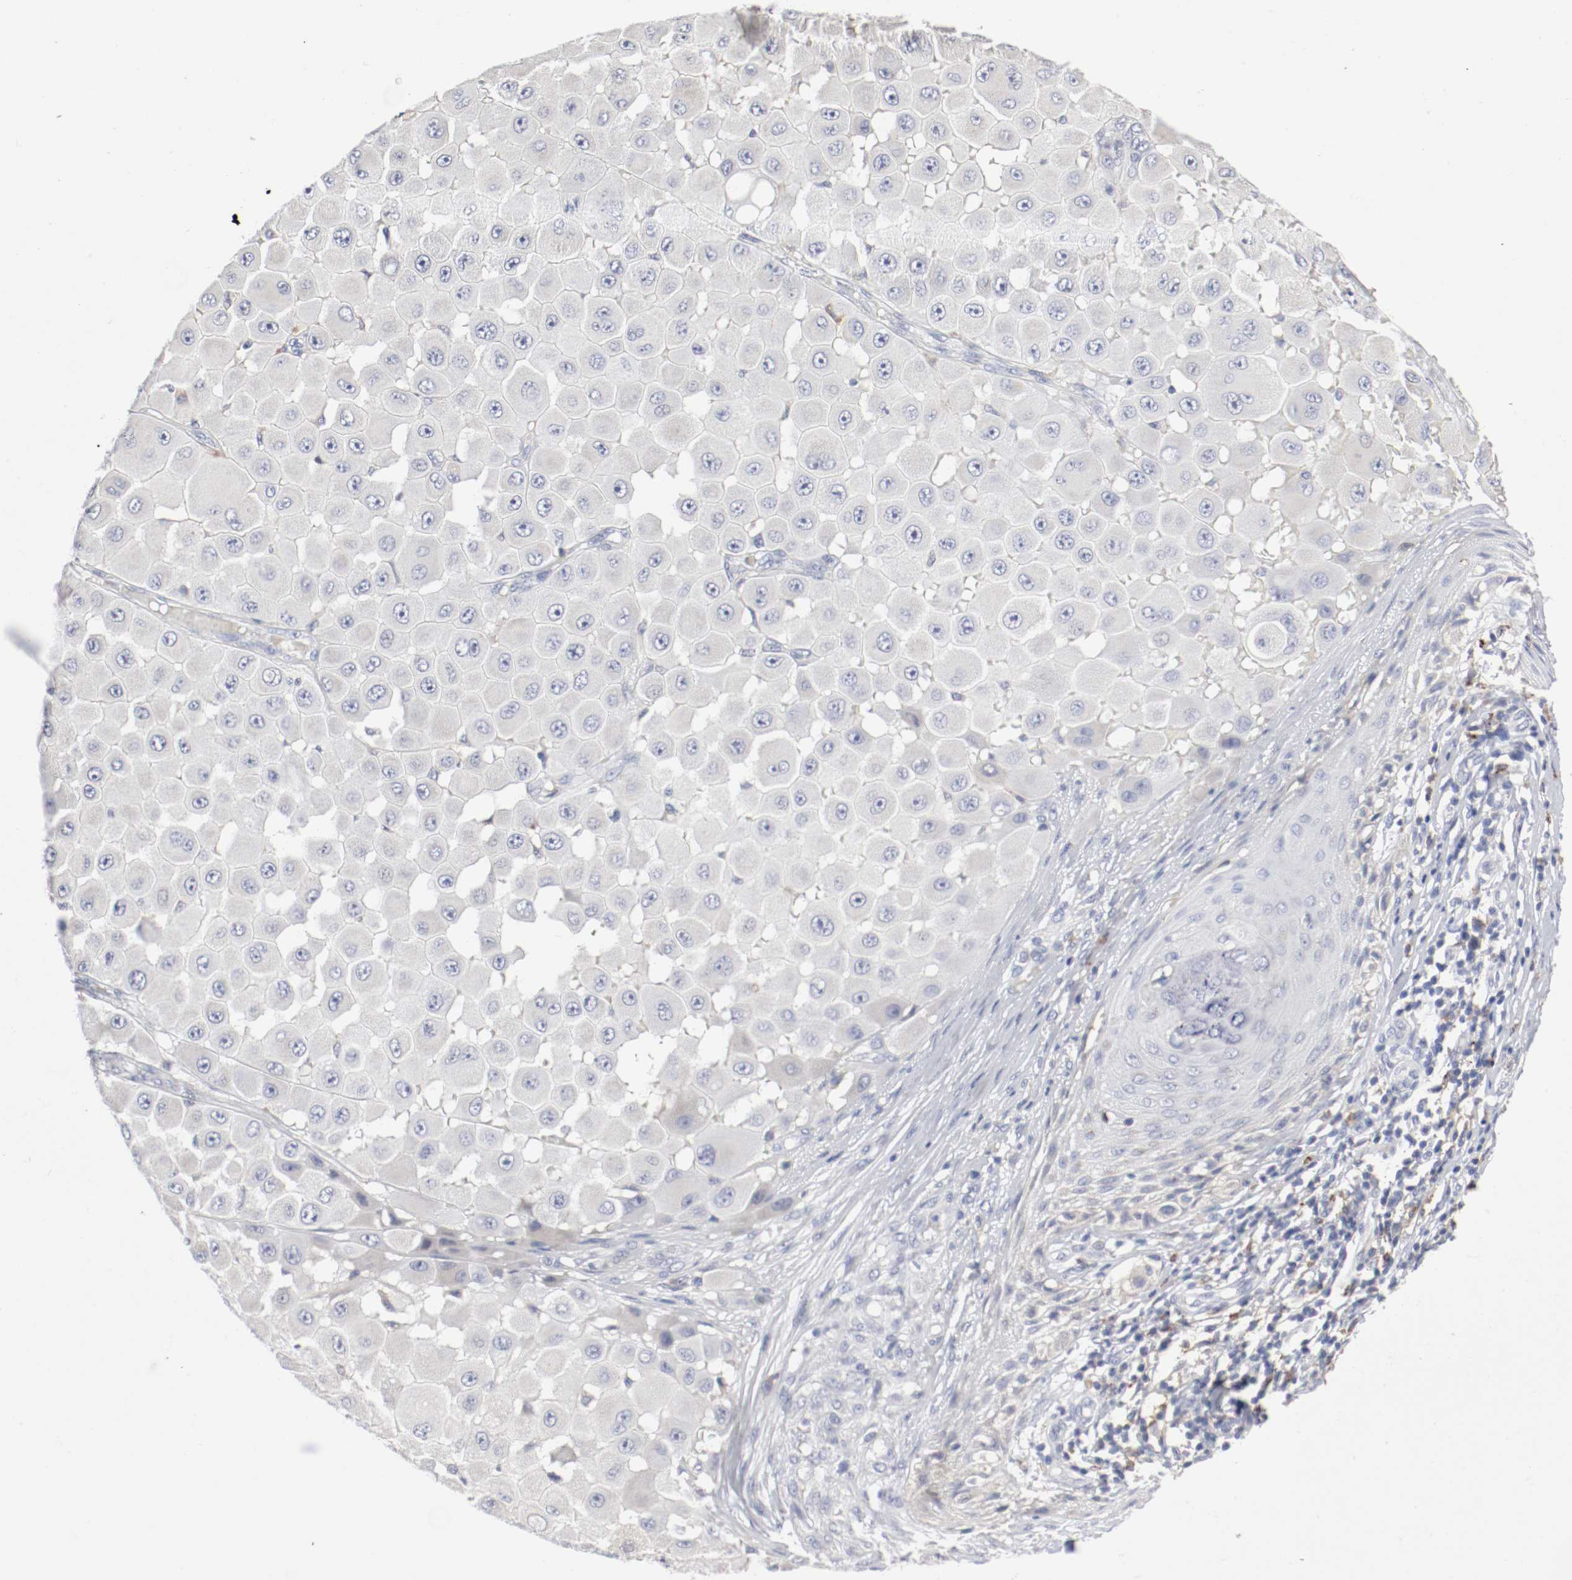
{"staining": {"intensity": "negative", "quantity": "none", "location": "none"}, "tissue": "melanoma", "cell_type": "Tumor cells", "image_type": "cancer", "snomed": [{"axis": "morphology", "description": "Malignant melanoma, NOS"}, {"axis": "topography", "description": "Skin"}], "caption": "The histopathology image exhibits no staining of tumor cells in malignant melanoma.", "gene": "FGFBP1", "patient": {"sex": "female", "age": 81}}